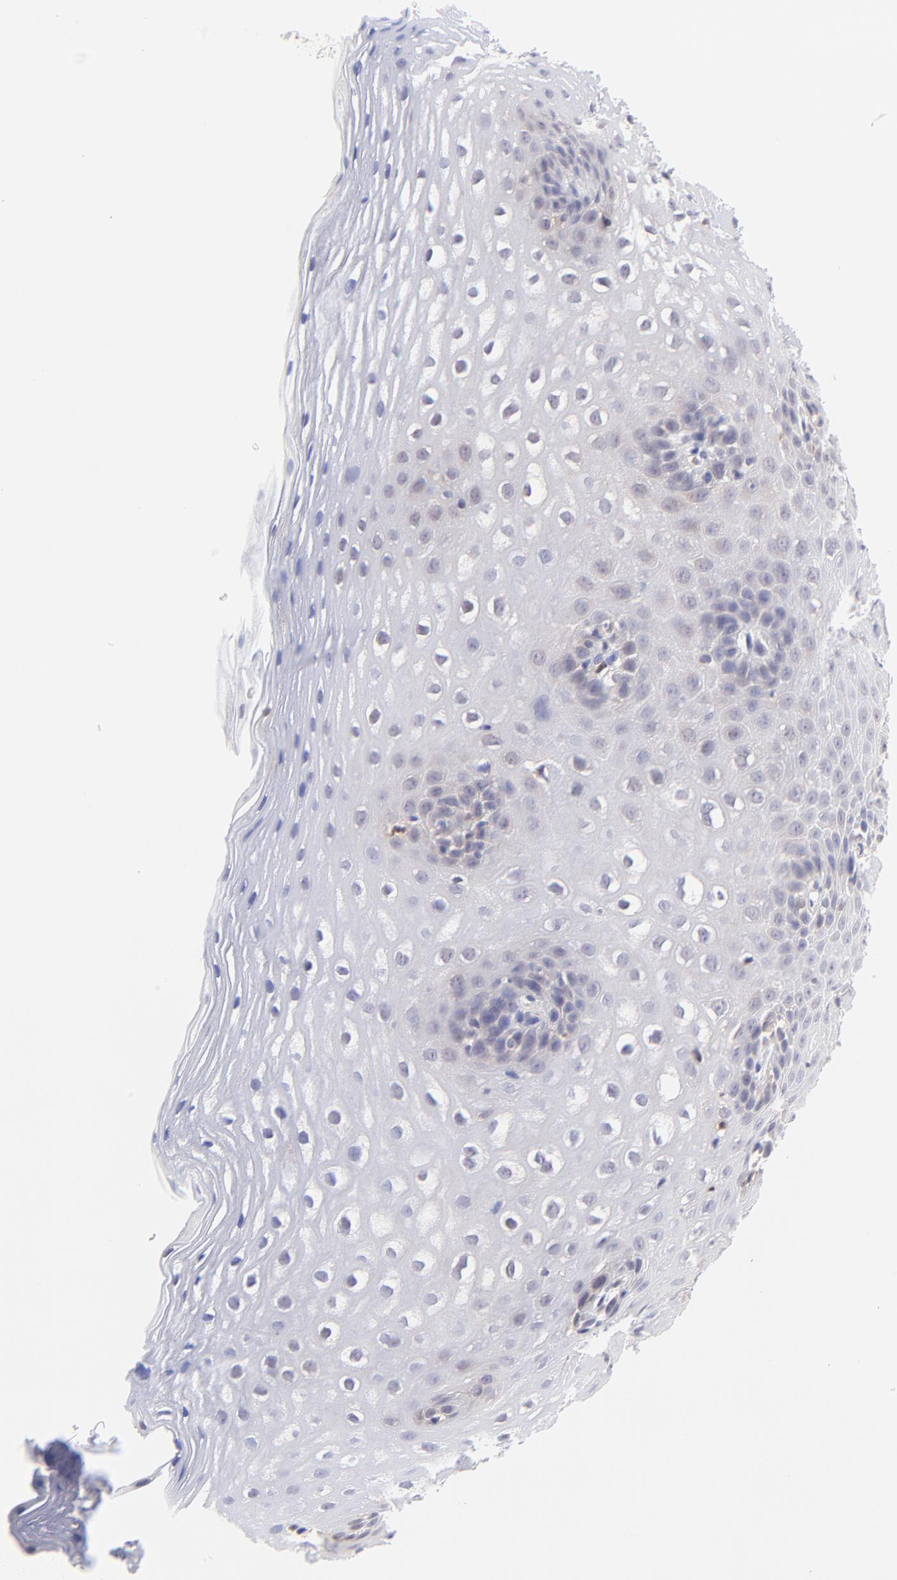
{"staining": {"intensity": "negative", "quantity": "none", "location": "none"}, "tissue": "esophagus", "cell_type": "Squamous epithelial cells", "image_type": "normal", "snomed": [{"axis": "morphology", "description": "Normal tissue, NOS"}, {"axis": "topography", "description": "Esophagus"}], "caption": "High power microscopy micrograph of an immunohistochemistry photomicrograph of normal esophagus, revealing no significant staining in squamous epithelial cells.", "gene": "HYAL1", "patient": {"sex": "female", "age": 70}}